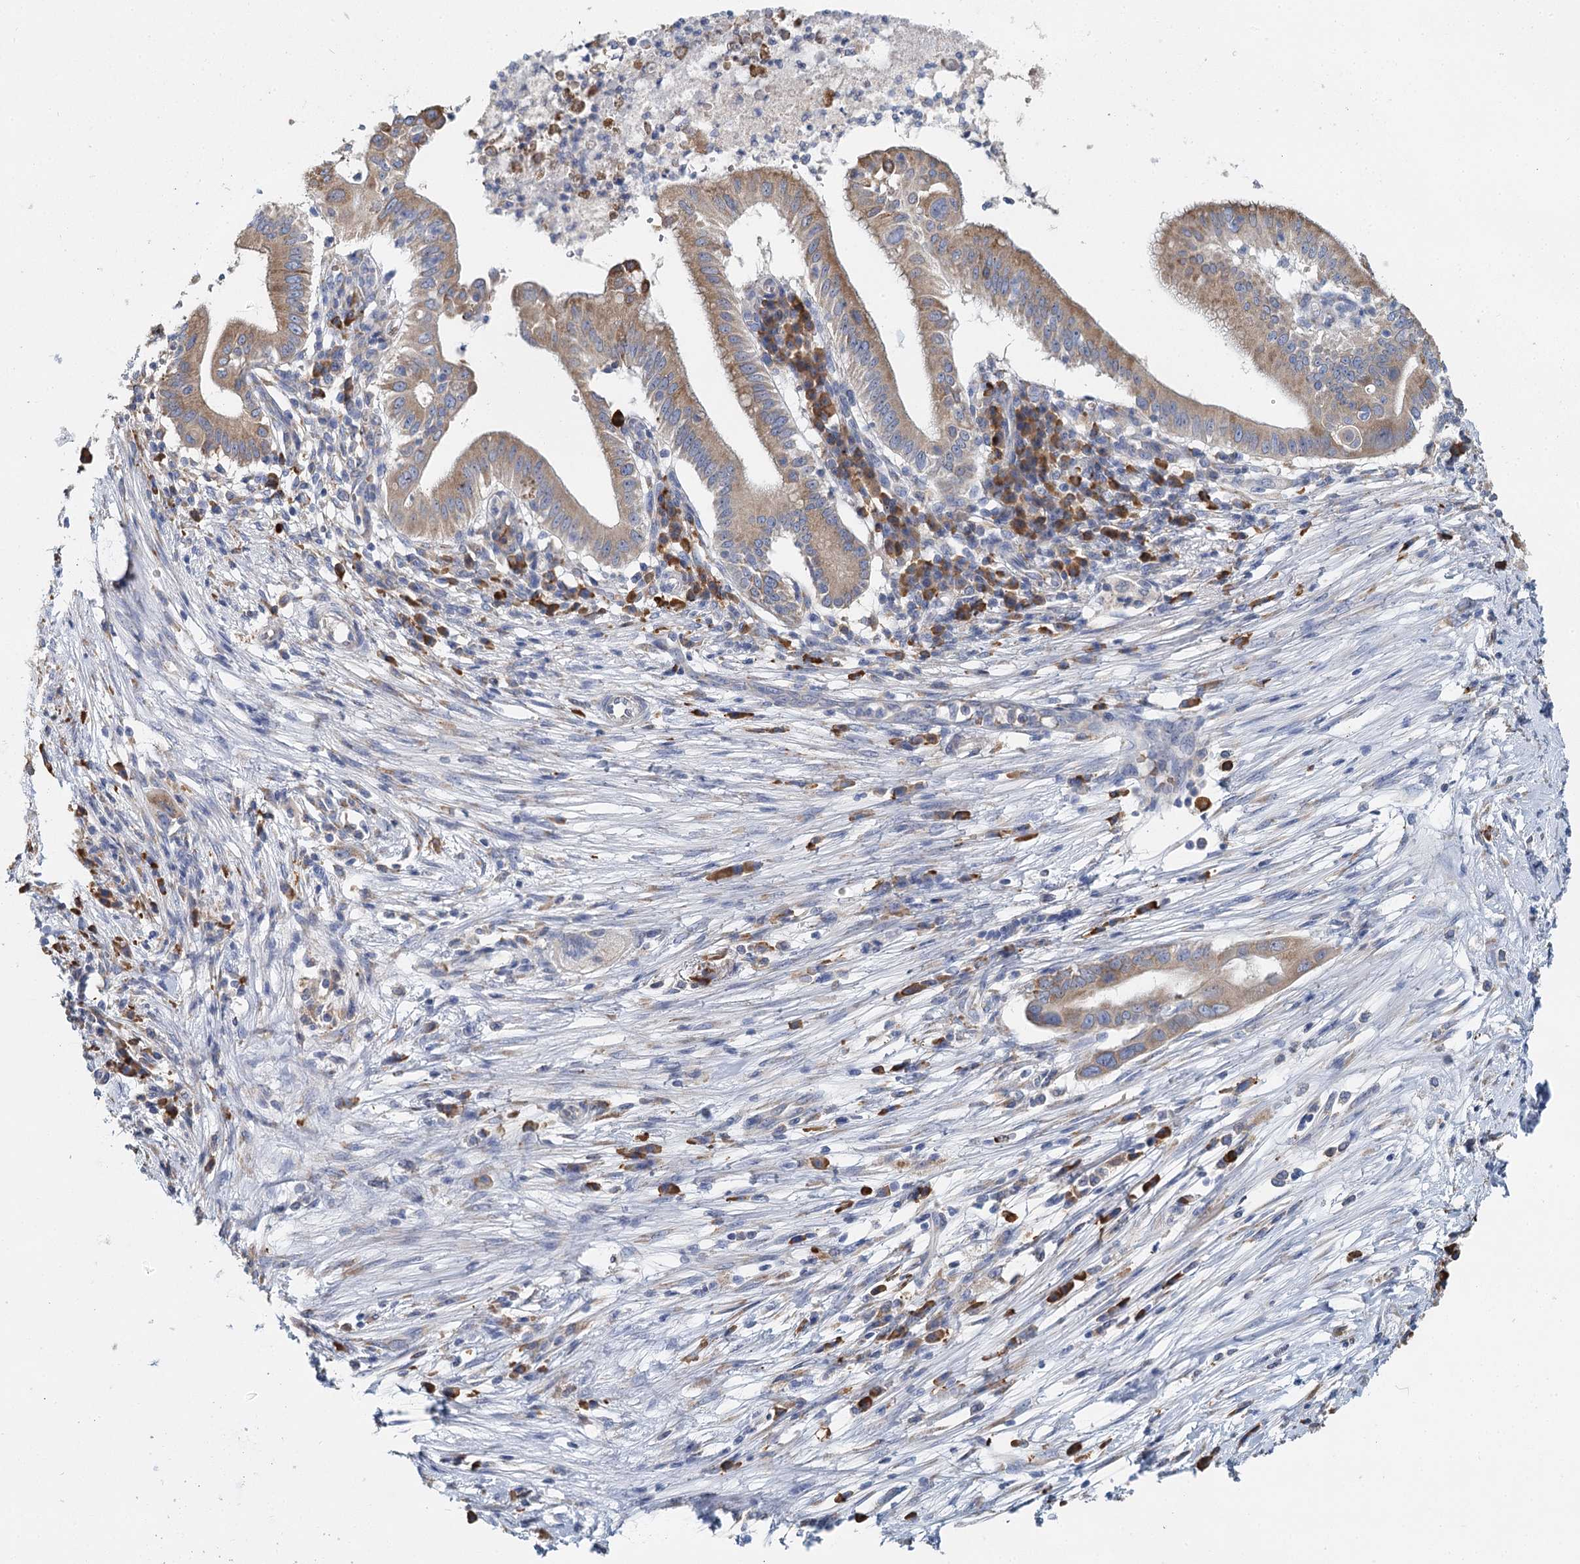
{"staining": {"intensity": "moderate", "quantity": "<25%", "location": "cytoplasmic/membranous"}, "tissue": "pancreatic cancer", "cell_type": "Tumor cells", "image_type": "cancer", "snomed": [{"axis": "morphology", "description": "Adenocarcinoma, NOS"}, {"axis": "topography", "description": "Pancreas"}], "caption": "Immunohistochemical staining of human pancreatic adenocarcinoma displays low levels of moderate cytoplasmic/membranous positivity in approximately <25% of tumor cells. (brown staining indicates protein expression, while blue staining denotes nuclei).", "gene": "ANKRD16", "patient": {"sex": "male", "age": 68}}